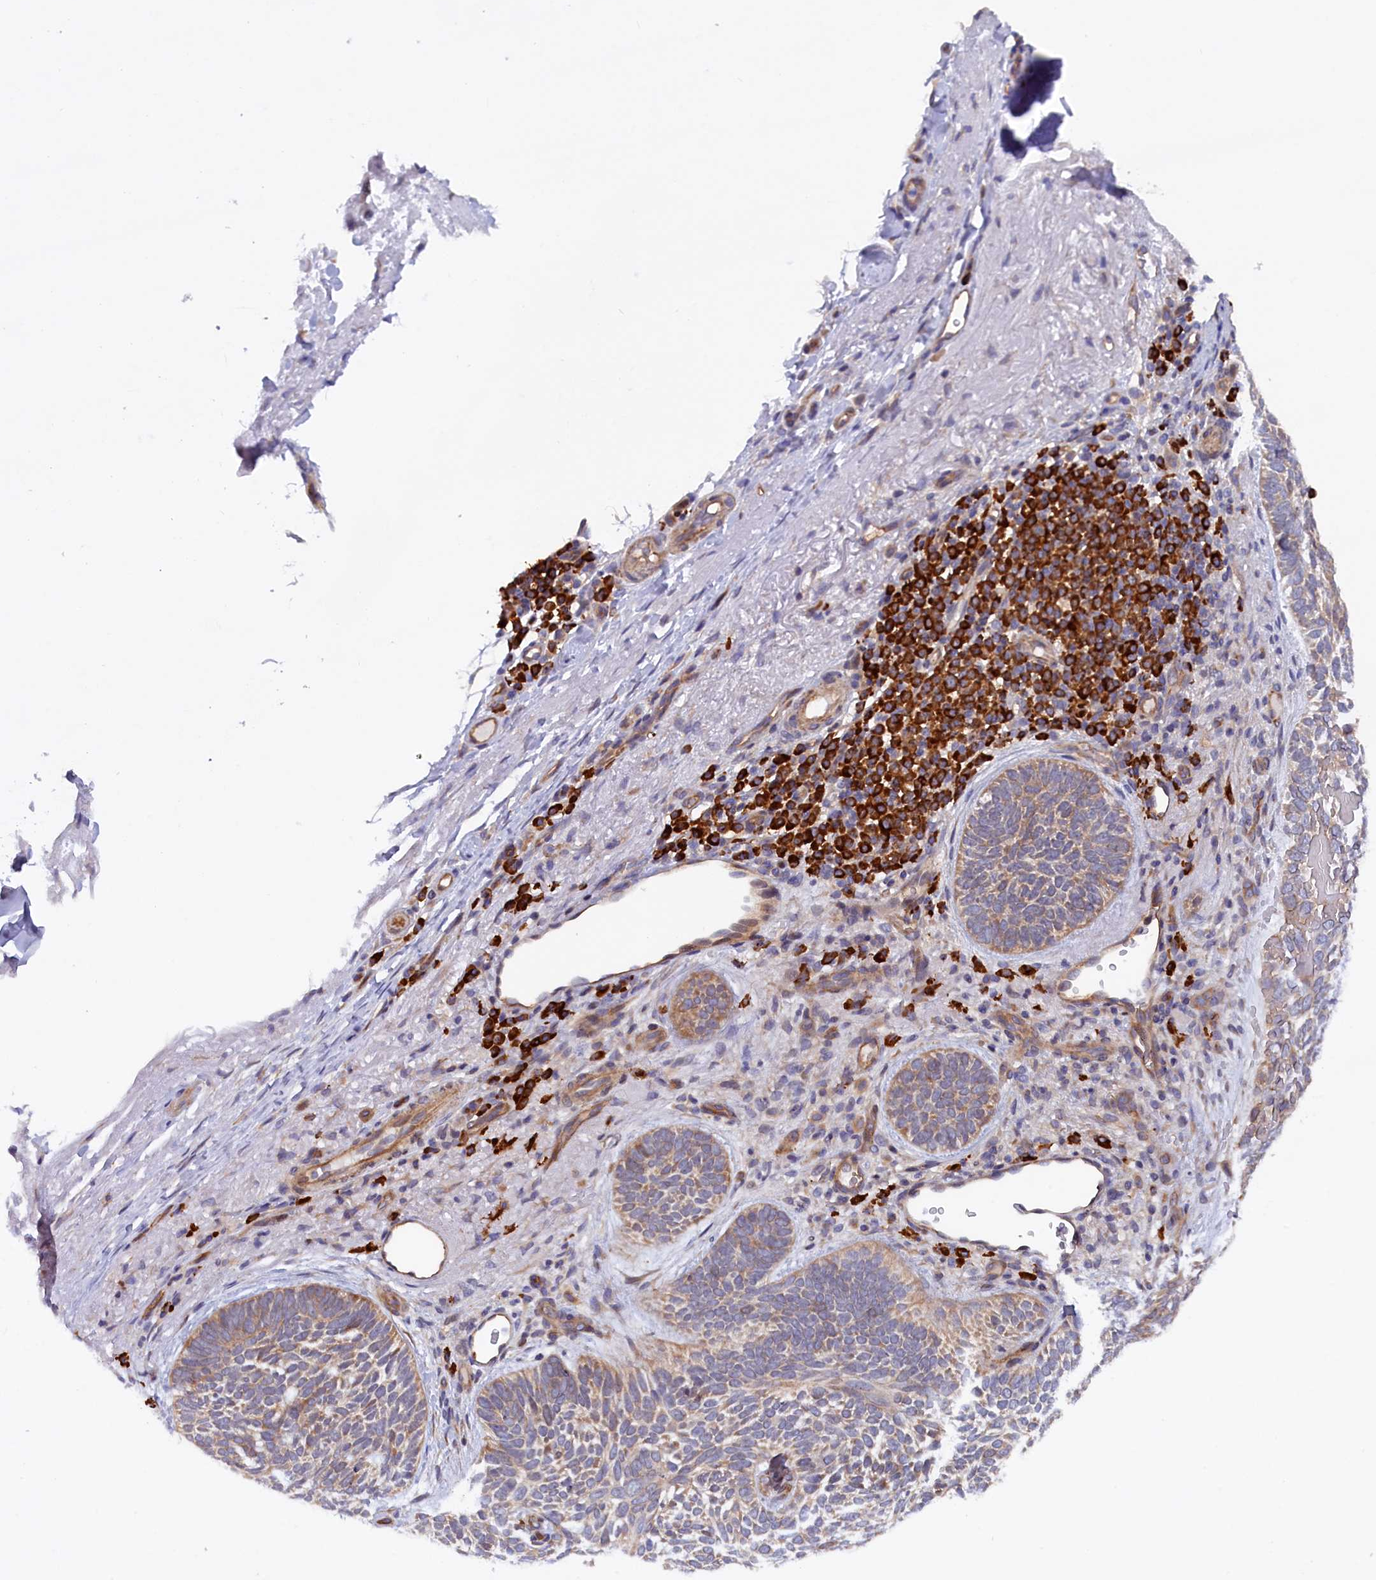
{"staining": {"intensity": "weak", "quantity": ">75%", "location": "cytoplasmic/membranous"}, "tissue": "skin cancer", "cell_type": "Tumor cells", "image_type": "cancer", "snomed": [{"axis": "morphology", "description": "Basal cell carcinoma"}, {"axis": "topography", "description": "Skin"}], "caption": "Protein expression analysis of skin cancer (basal cell carcinoma) displays weak cytoplasmic/membranous staining in approximately >75% of tumor cells.", "gene": "JPT2", "patient": {"sex": "female", "age": 85}}